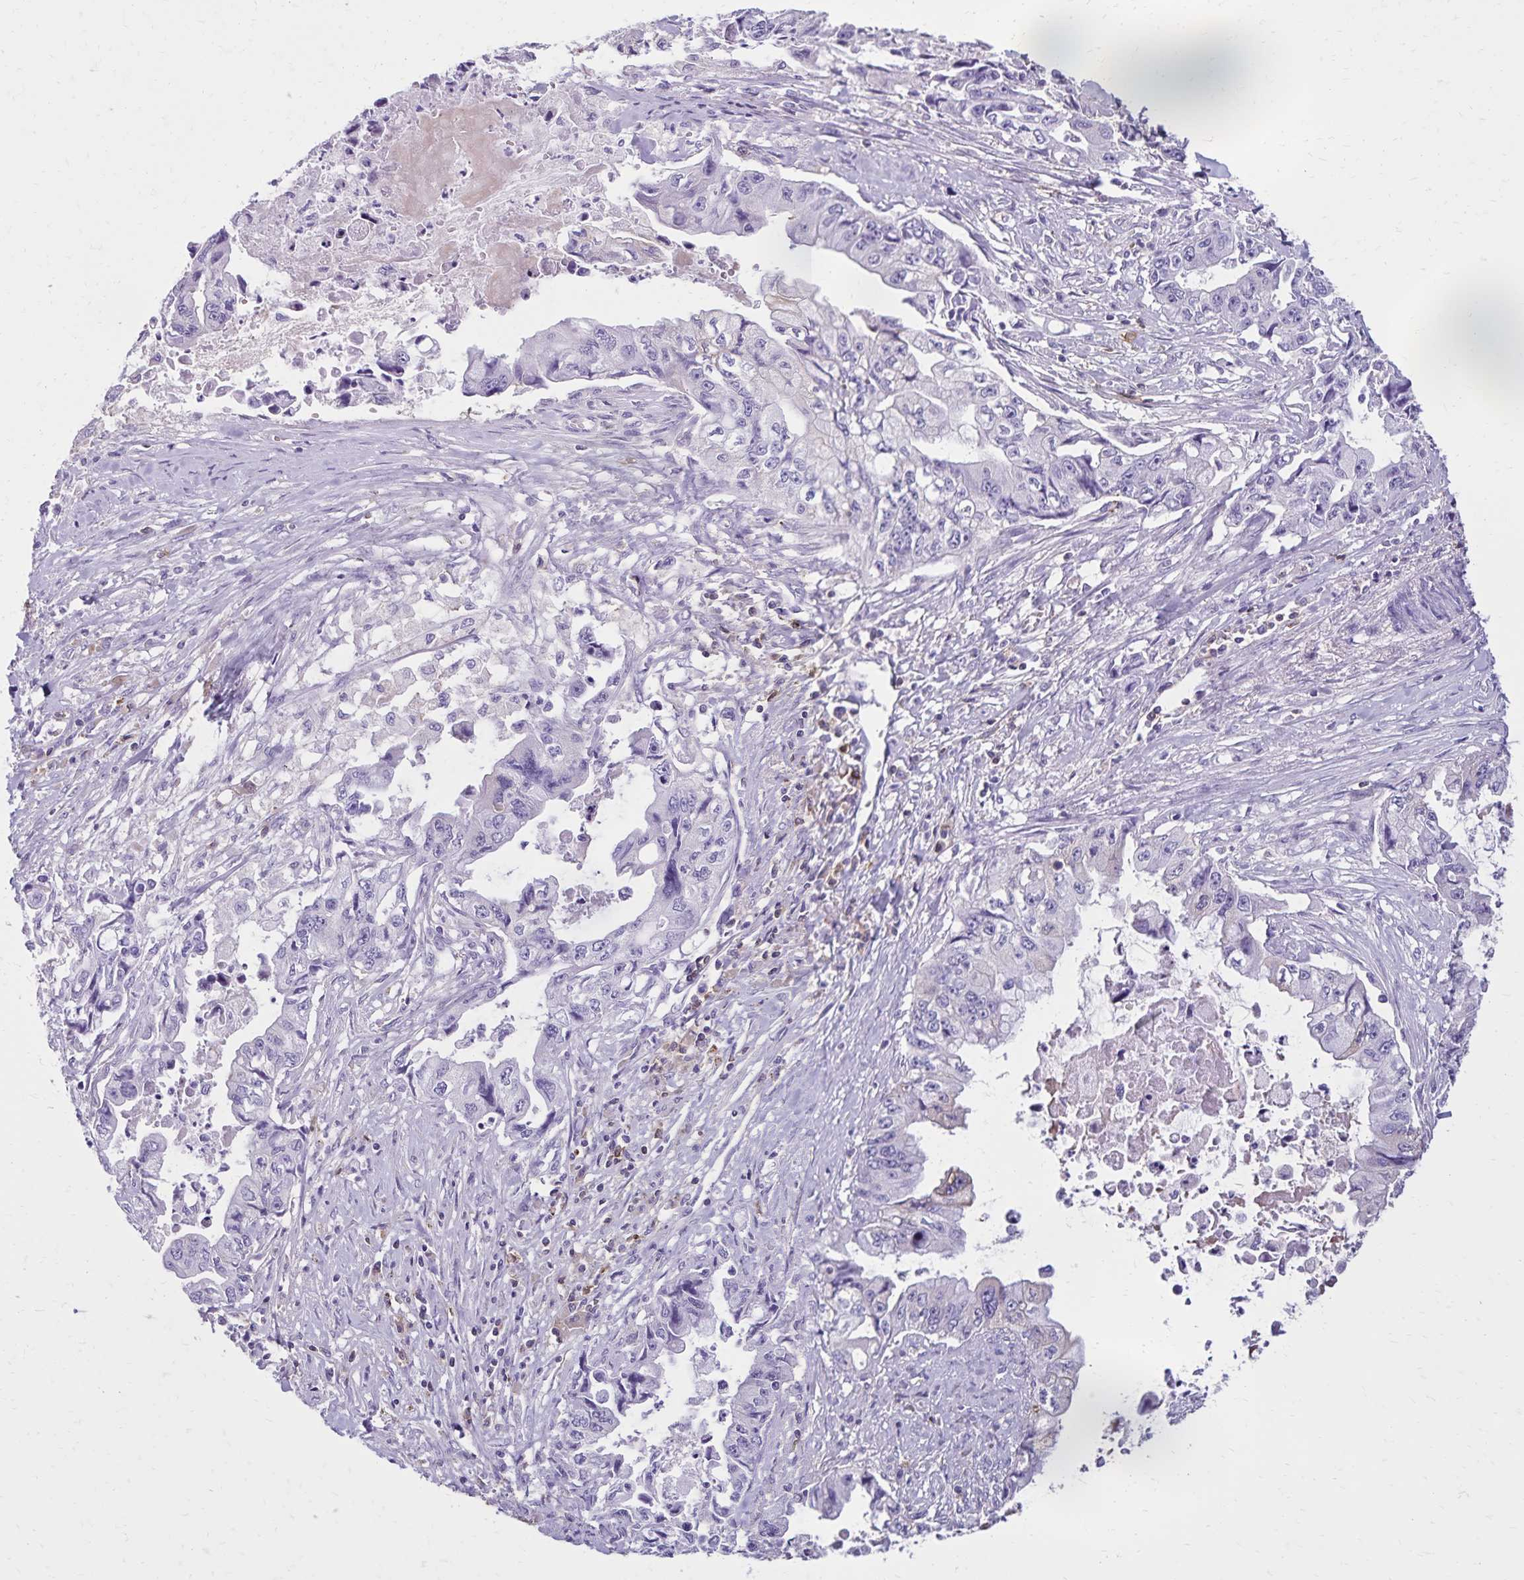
{"staining": {"intensity": "negative", "quantity": "none", "location": "none"}, "tissue": "pancreatic cancer", "cell_type": "Tumor cells", "image_type": "cancer", "snomed": [{"axis": "morphology", "description": "Adenocarcinoma, NOS"}, {"axis": "topography", "description": "Pancreas"}], "caption": "This is an immunohistochemistry (IHC) image of adenocarcinoma (pancreatic). There is no expression in tumor cells.", "gene": "CD27", "patient": {"sex": "male", "age": 66}}